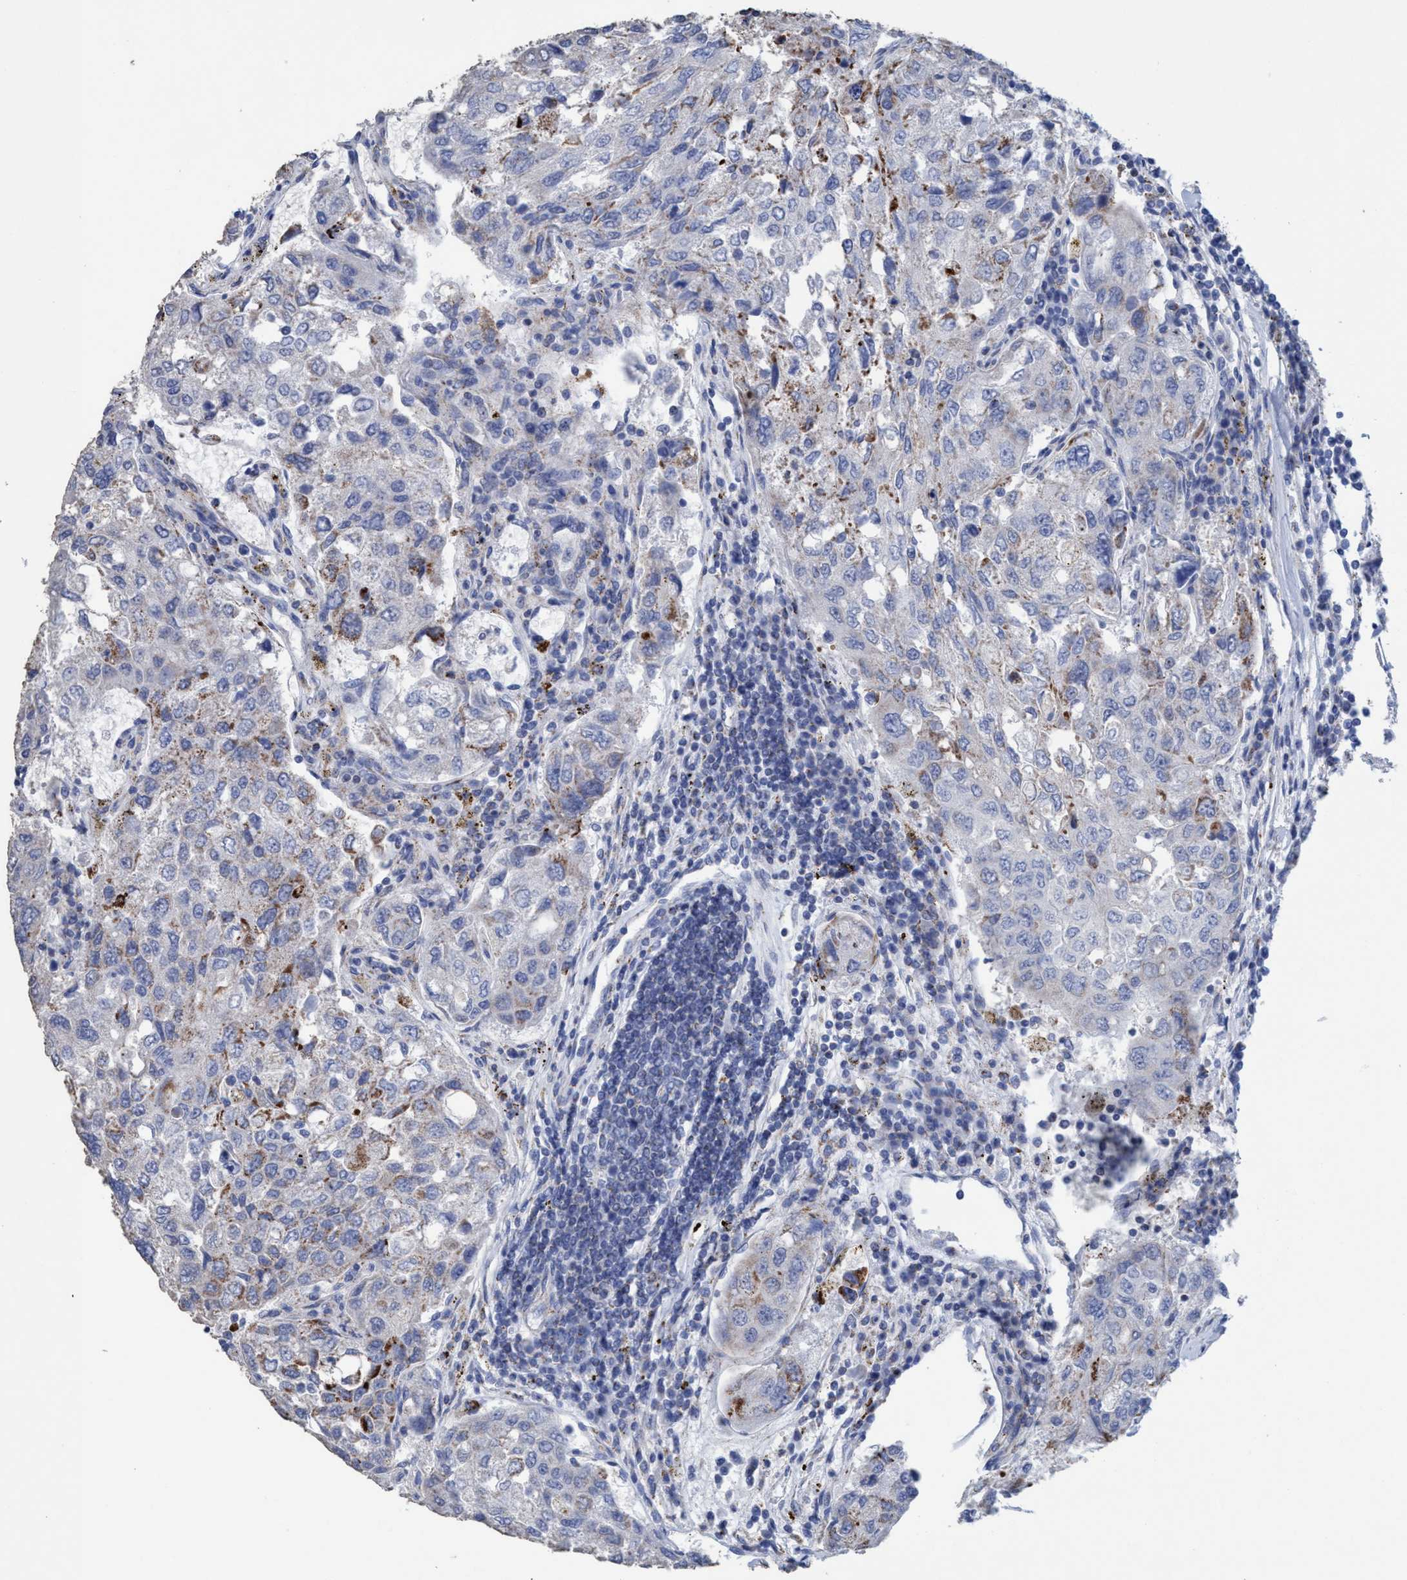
{"staining": {"intensity": "moderate", "quantity": "<25%", "location": "cytoplasmic/membranous"}, "tissue": "urothelial cancer", "cell_type": "Tumor cells", "image_type": "cancer", "snomed": [{"axis": "morphology", "description": "Urothelial carcinoma, High grade"}, {"axis": "topography", "description": "Lymph node"}, {"axis": "topography", "description": "Urinary bladder"}], "caption": "This micrograph reveals IHC staining of urothelial cancer, with low moderate cytoplasmic/membranous staining in about <25% of tumor cells.", "gene": "RSAD1", "patient": {"sex": "male", "age": 51}}